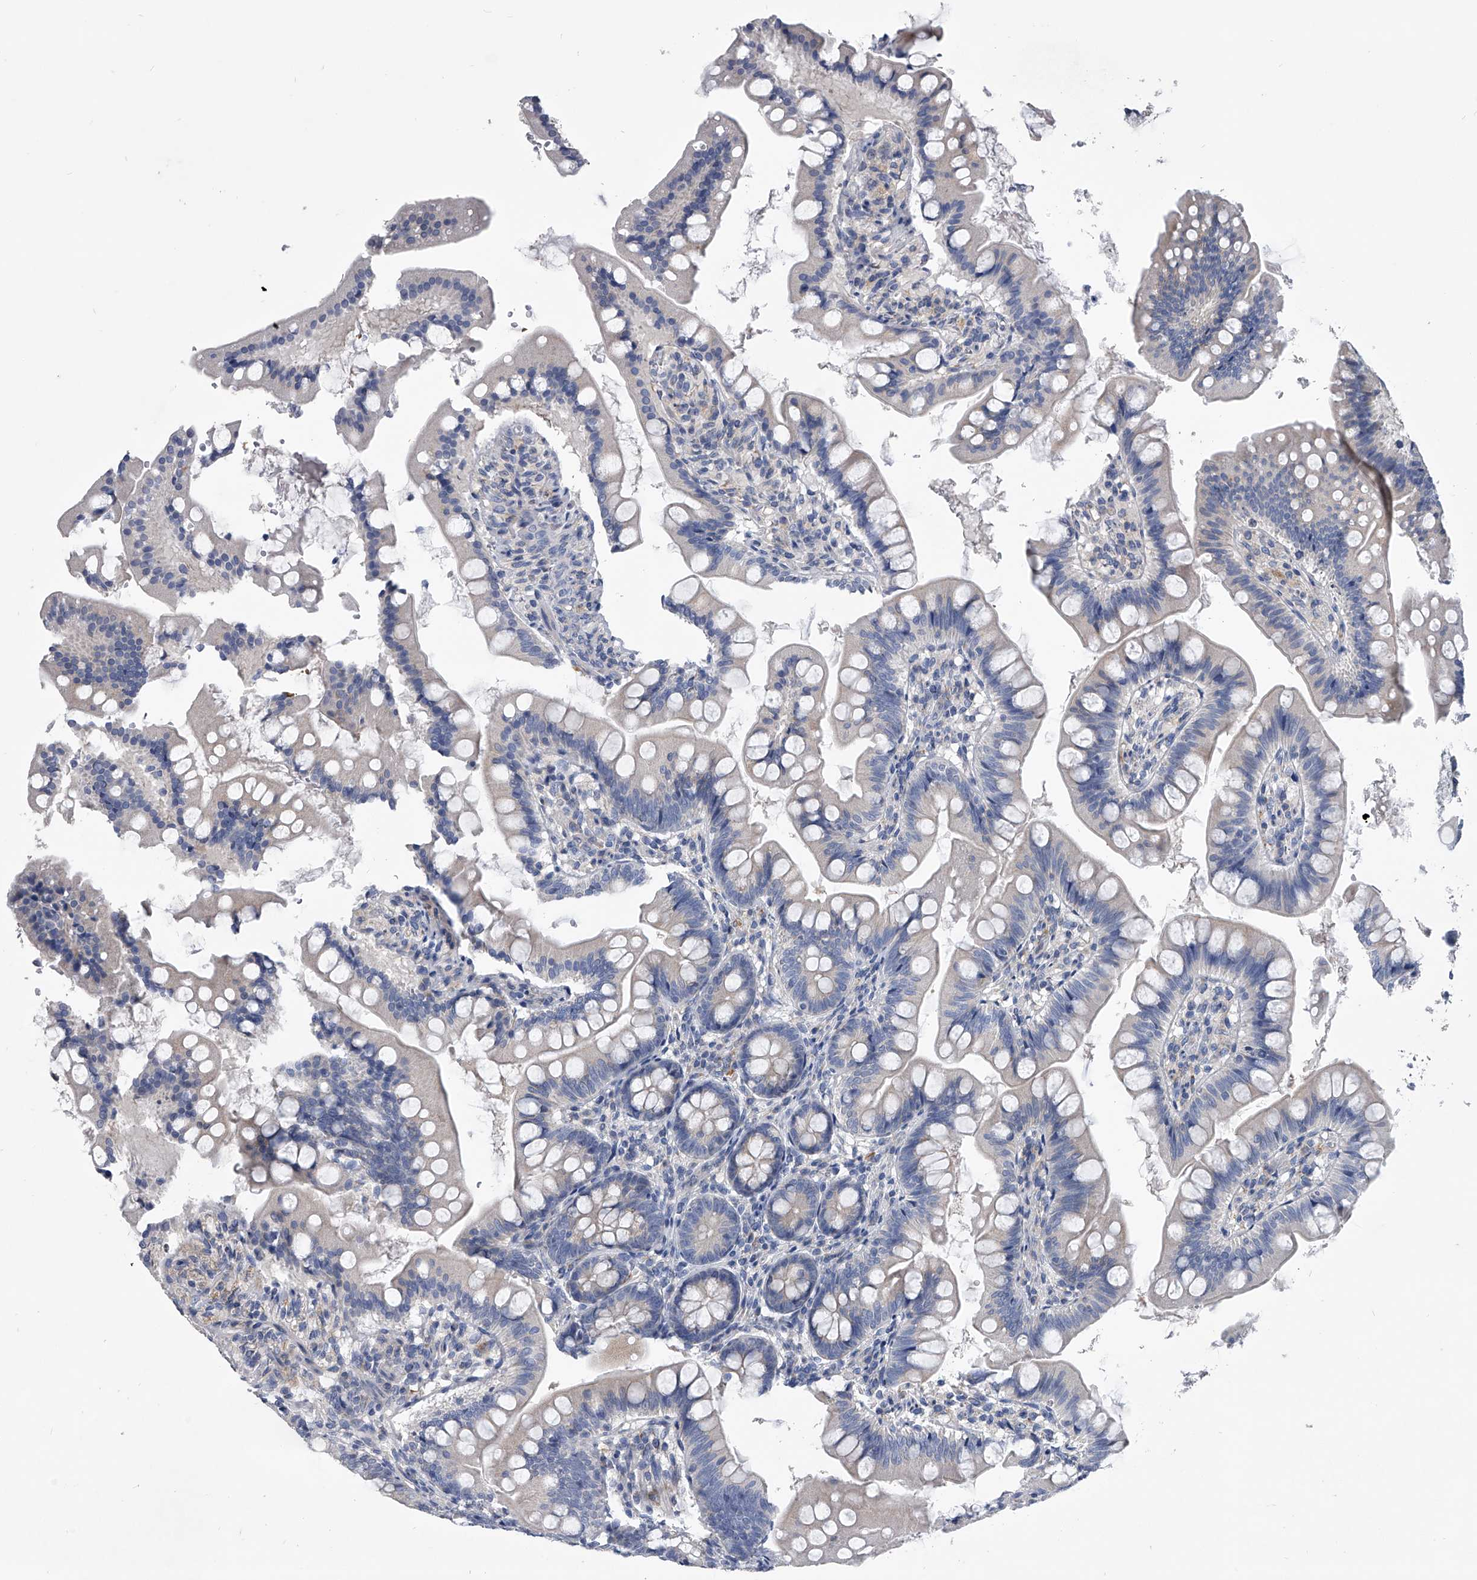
{"staining": {"intensity": "negative", "quantity": "none", "location": "none"}, "tissue": "small intestine", "cell_type": "Glandular cells", "image_type": "normal", "snomed": [{"axis": "morphology", "description": "Normal tissue, NOS"}, {"axis": "topography", "description": "Small intestine"}], "caption": "Immunohistochemical staining of unremarkable small intestine reveals no significant expression in glandular cells. (Stains: DAB (3,3'-diaminobenzidine) immunohistochemistry (IHC) with hematoxylin counter stain, Microscopy: brightfield microscopy at high magnification).", "gene": "SPP1", "patient": {"sex": "male", "age": 7}}